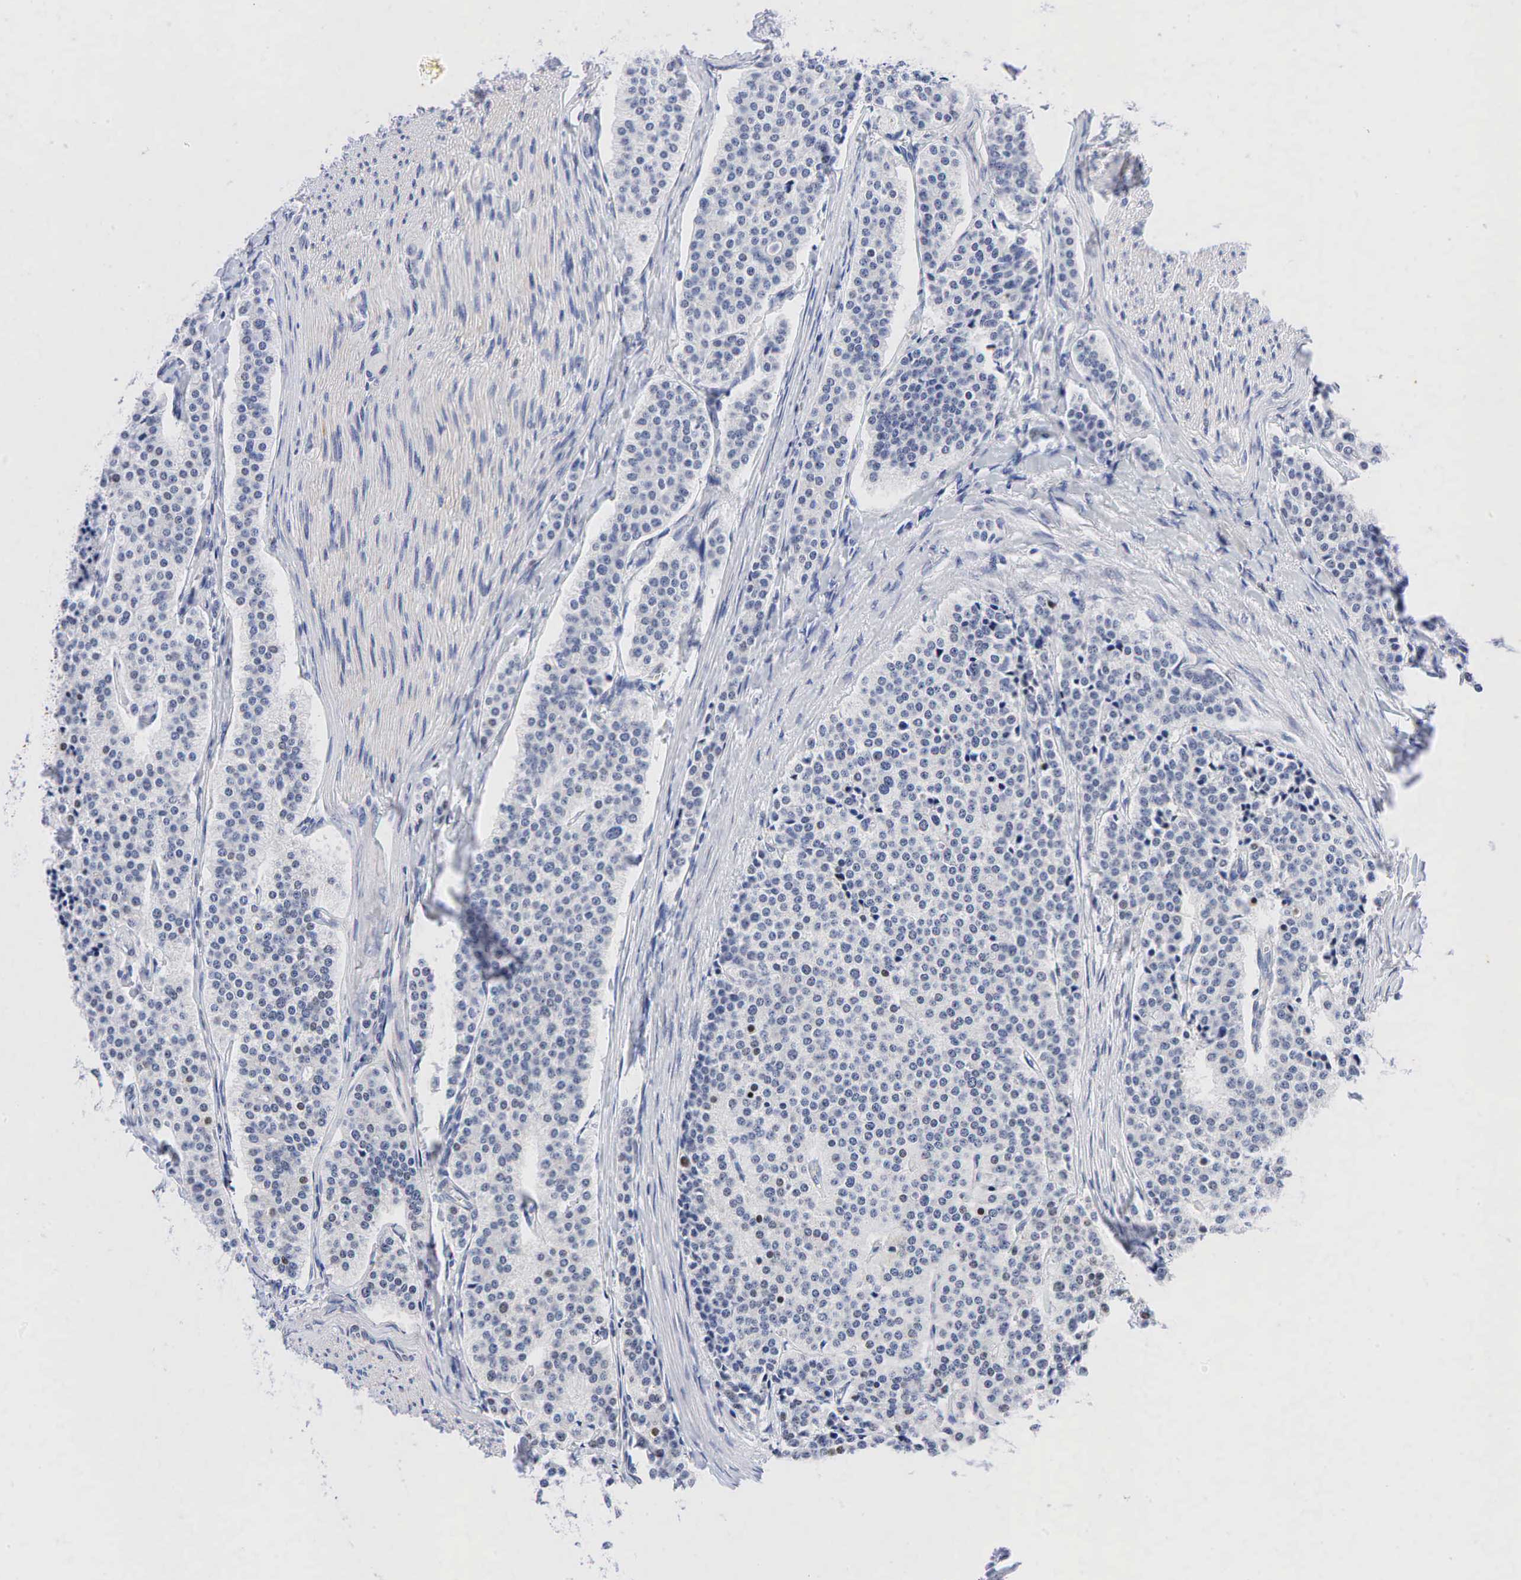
{"staining": {"intensity": "negative", "quantity": "none", "location": "none"}, "tissue": "carcinoid", "cell_type": "Tumor cells", "image_type": "cancer", "snomed": [{"axis": "morphology", "description": "Carcinoid, malignant, NOS"}, {"axis": "topography", "description": "Small intestine"}], "caption": "DAB (3,3'-diaminobenzidine) immunohistochemical staining of human malignant carcinoid reveals no significant expression in tumor cells. Brightfield microscopy of IHC stained with DAB (brown) and hematoxylin (blue), captured at high magnification.", "gene": "PGR", "patient": {"sex": "male", "age": 63}}